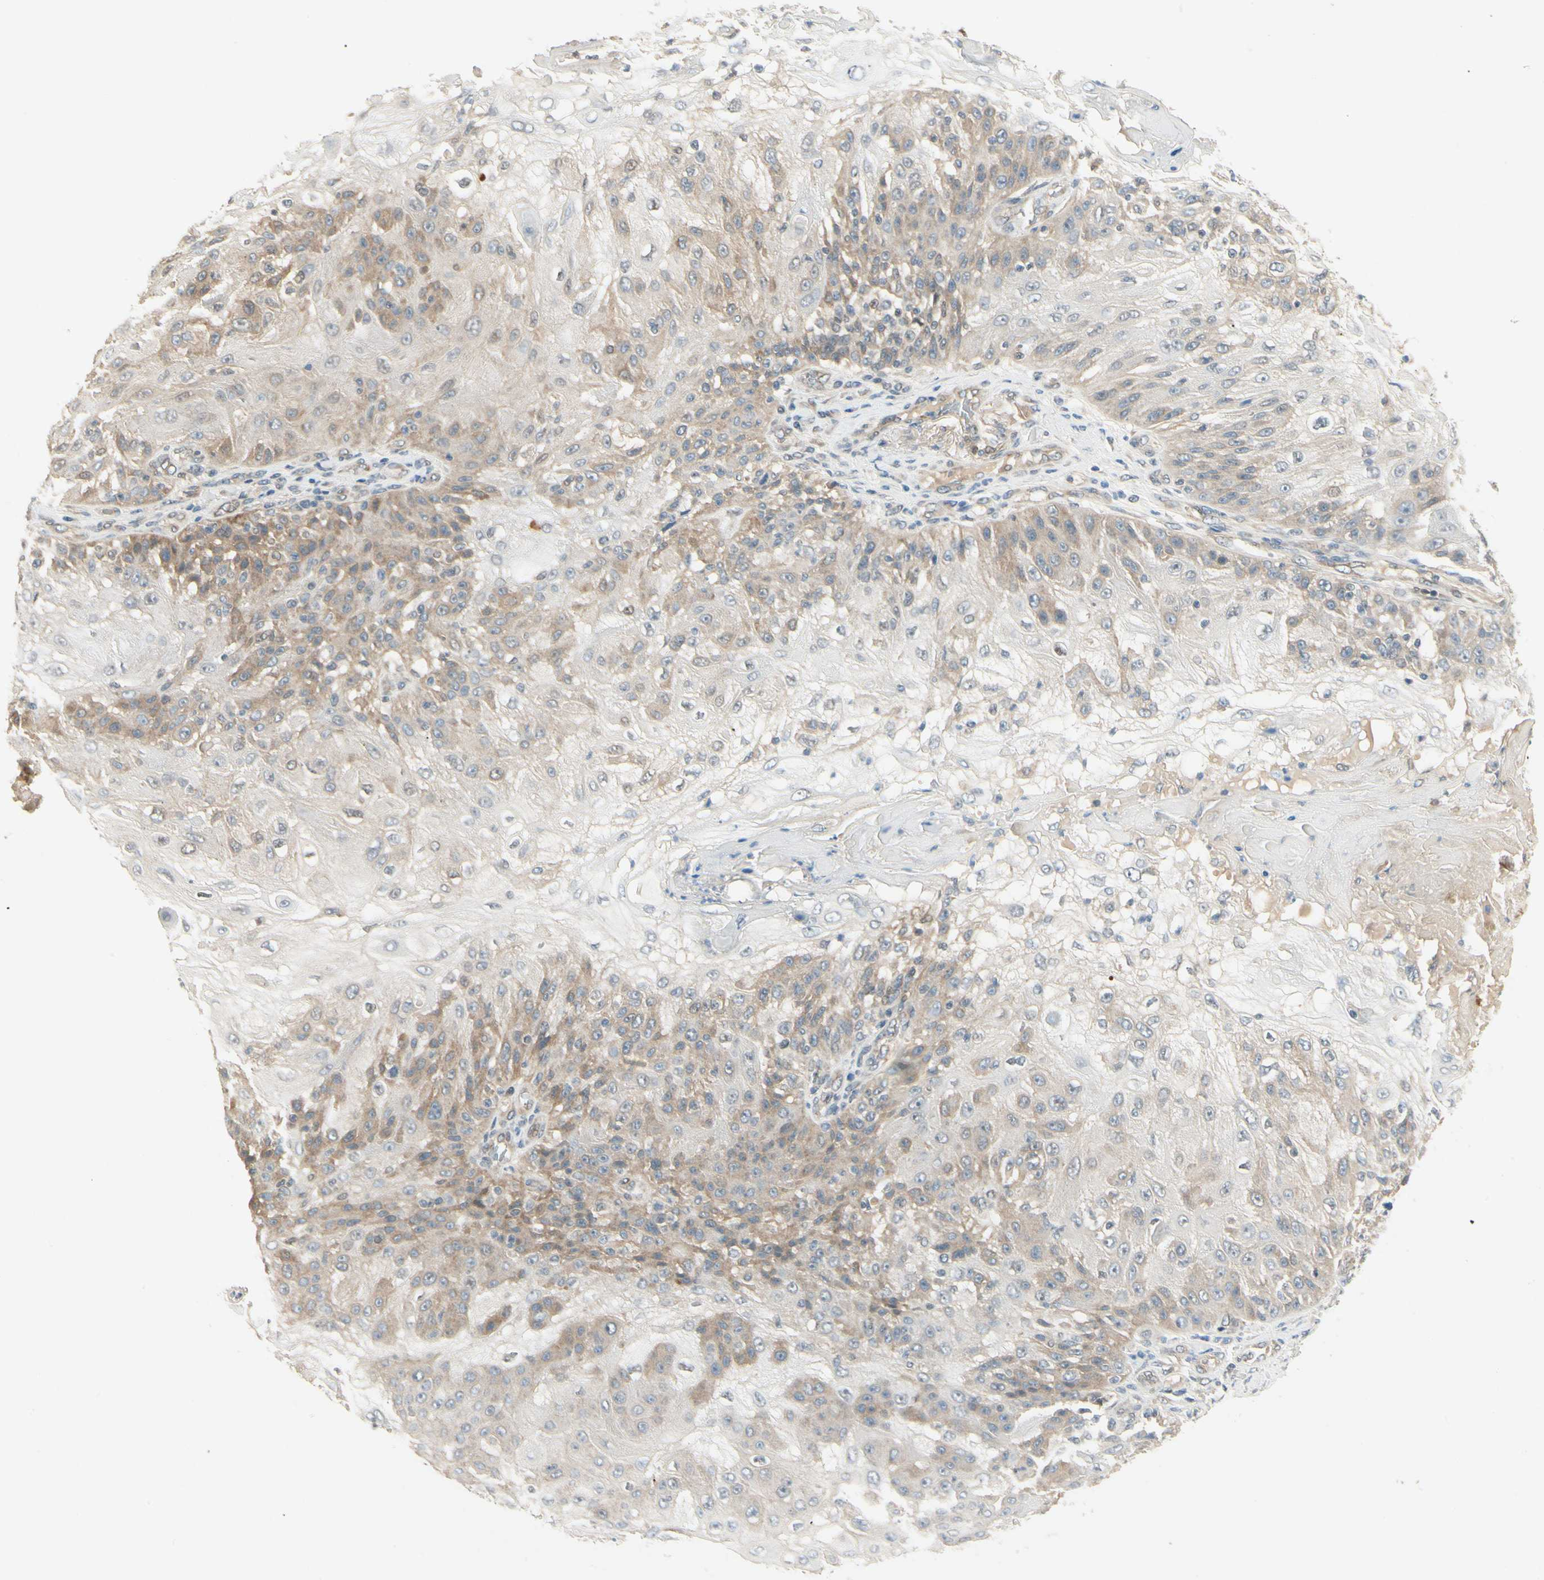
{"staining": {"intensity": "moderate", "quantity": "<25%", "location": "cytoplasmic/membranous"}, "tissue": "skin cancer", "cell_type": "Tumor cells", "image_type": "cancer", "snomed": [{"axis": "morphology", "description": "Normal tissue, NOS"}, {"axis": "morphology", "description": "Squamous cell carcinoma, NOS"}, {"axis": "topography", "description": "Skin"}], "caption": "A brown stain highlights moderate cytoplasmic/membranous positivity of a protein in human skin squamous cell carcinoma tumor cells.", "gene": "EPHB3", "patient": {"sex": "female", "age": 83}}